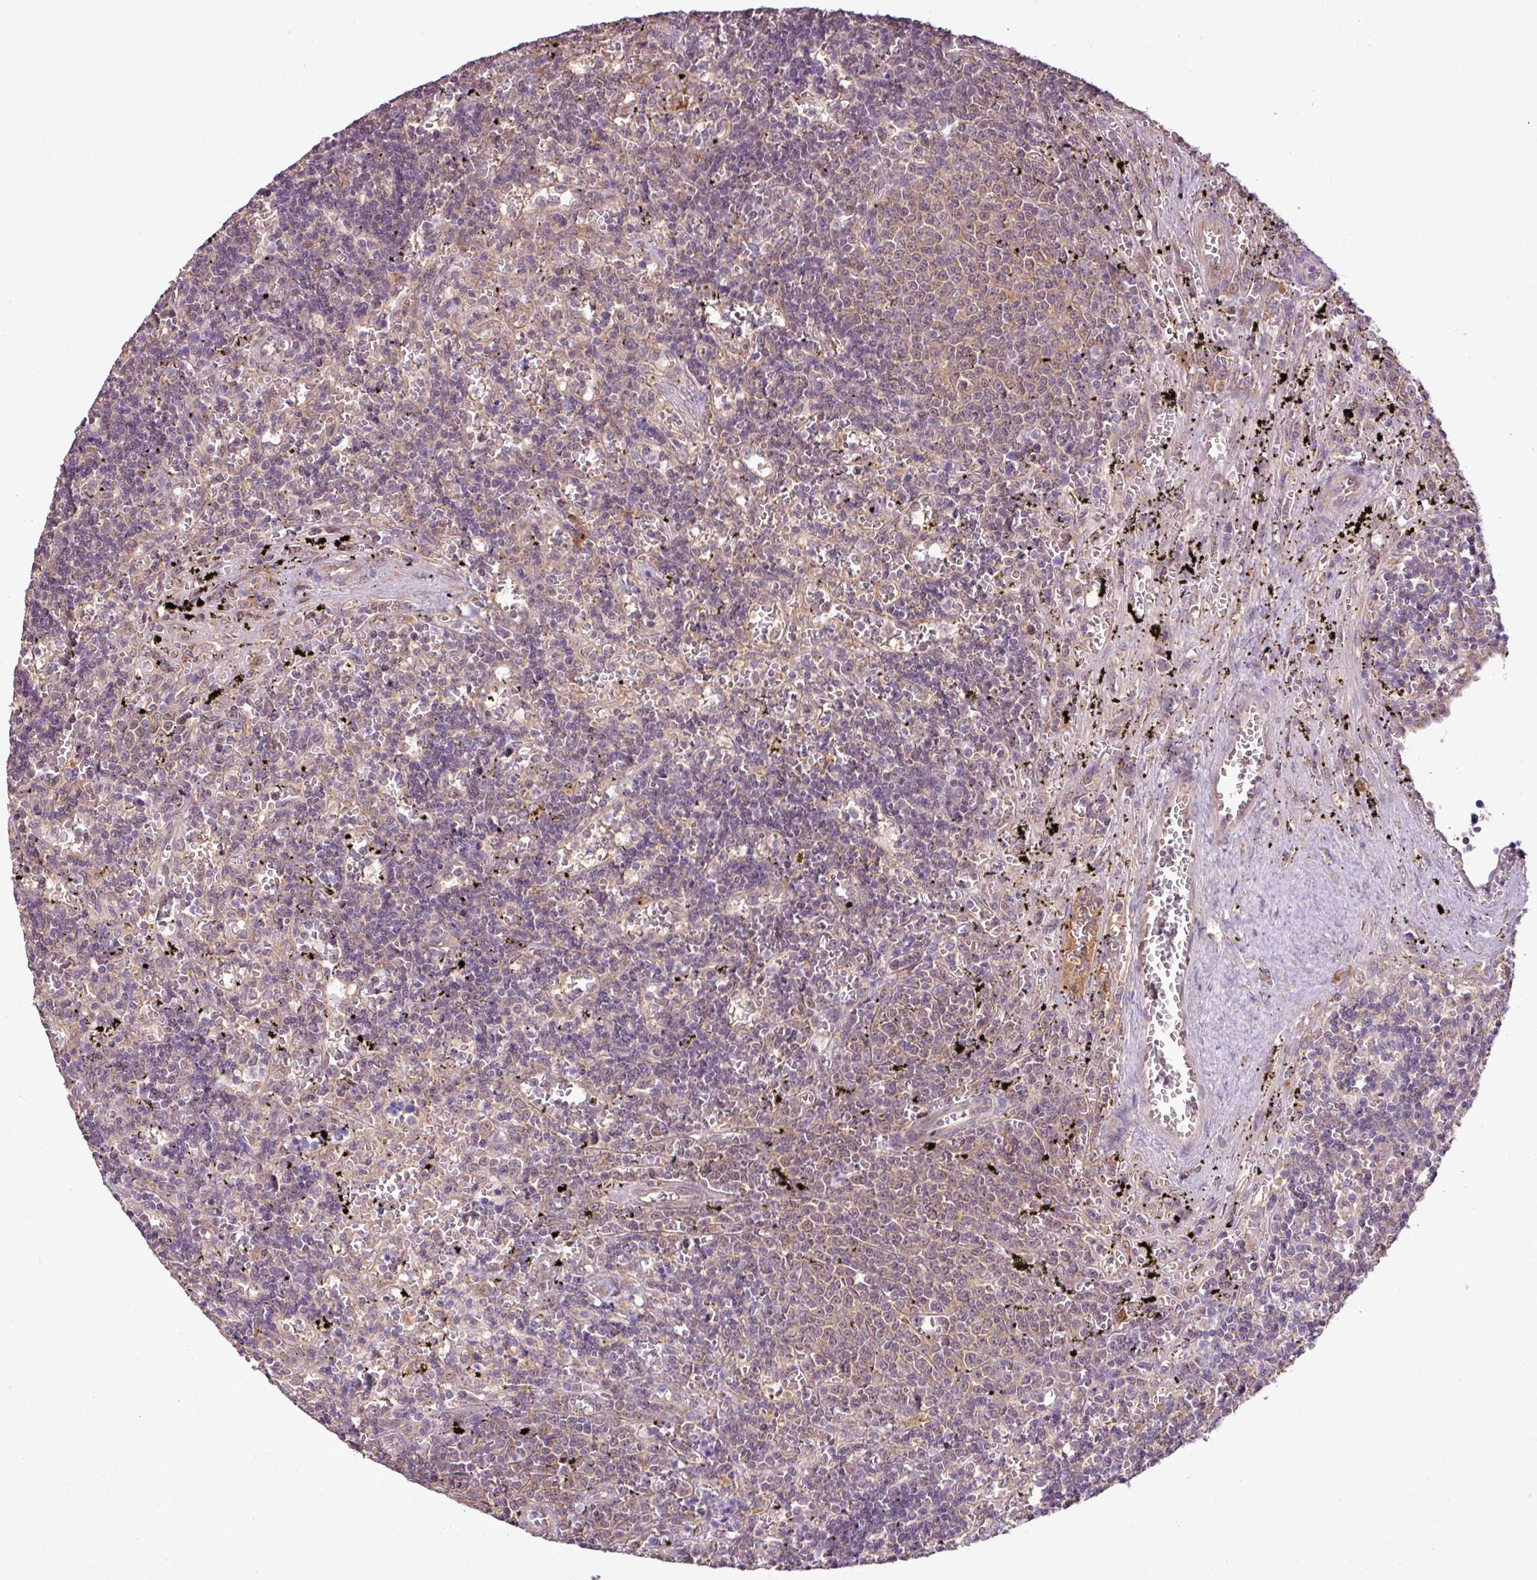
{"staining": {"intensity": "weak", "quantity": "<25%", "location": "cytoplasmic/membranous"}, "tissue": "lymphoma", "cell_type": "Tumor cells", "image_type": "cancer", "snomed": [{"axis": "morphology", "description": "Malignant lymphoma, non-Hodgkin's type, Low grade"}, {"axis": "topography", "description": "Spleen"}], "caption": "High magnification brightfield microscopy of lymphoma stained with DAB (3,3'-diaminobenzidine) (brown) and counterstained with hematoxylin (blue): tumor cells show no significant expression.", "gene": "DNAAF4", "patient": {"sex": "male", "age": 60}}